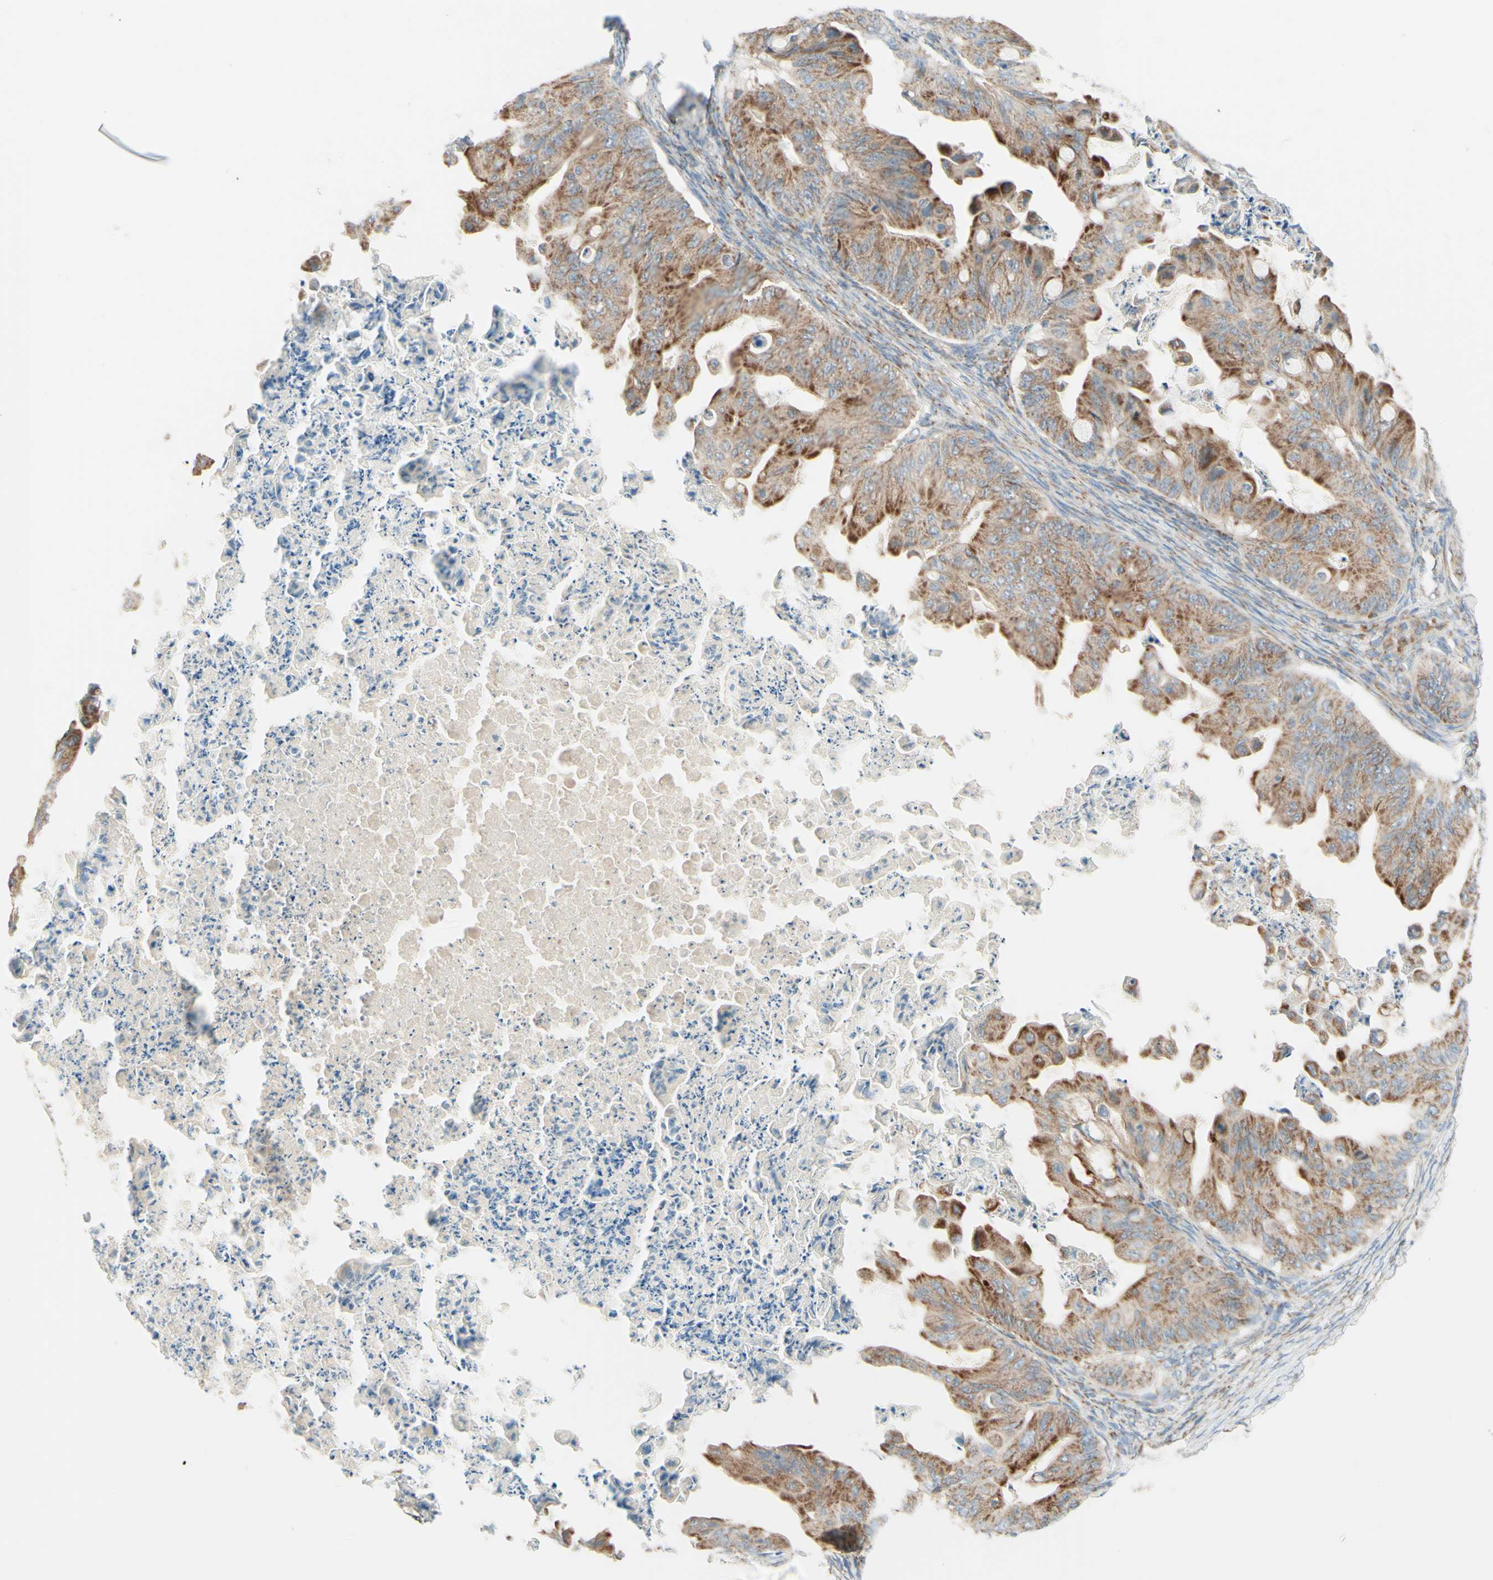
{"staining": {"intensity": "moderate", "quantity": ">75%", "location": "cytoplasmic/membranous"}, "tissue": "ovarian cancer", "cell_type": "Tumor cells", "image_type": "cancer", "snomed": [{"axis": "morphology", "description": "Cystadenocarcinoma, mucinous, NOS"}, {"axis": "topography", "description": "Ovary"}], "caption": "Mucinous cystadenocarcinoma (ovarian) stained for a protein demonstrates moderate cytoplasmic/membranous positivity in tumor cells.", "gene": "ARMC10", "patient": {"sex": "female", "age": 37}}